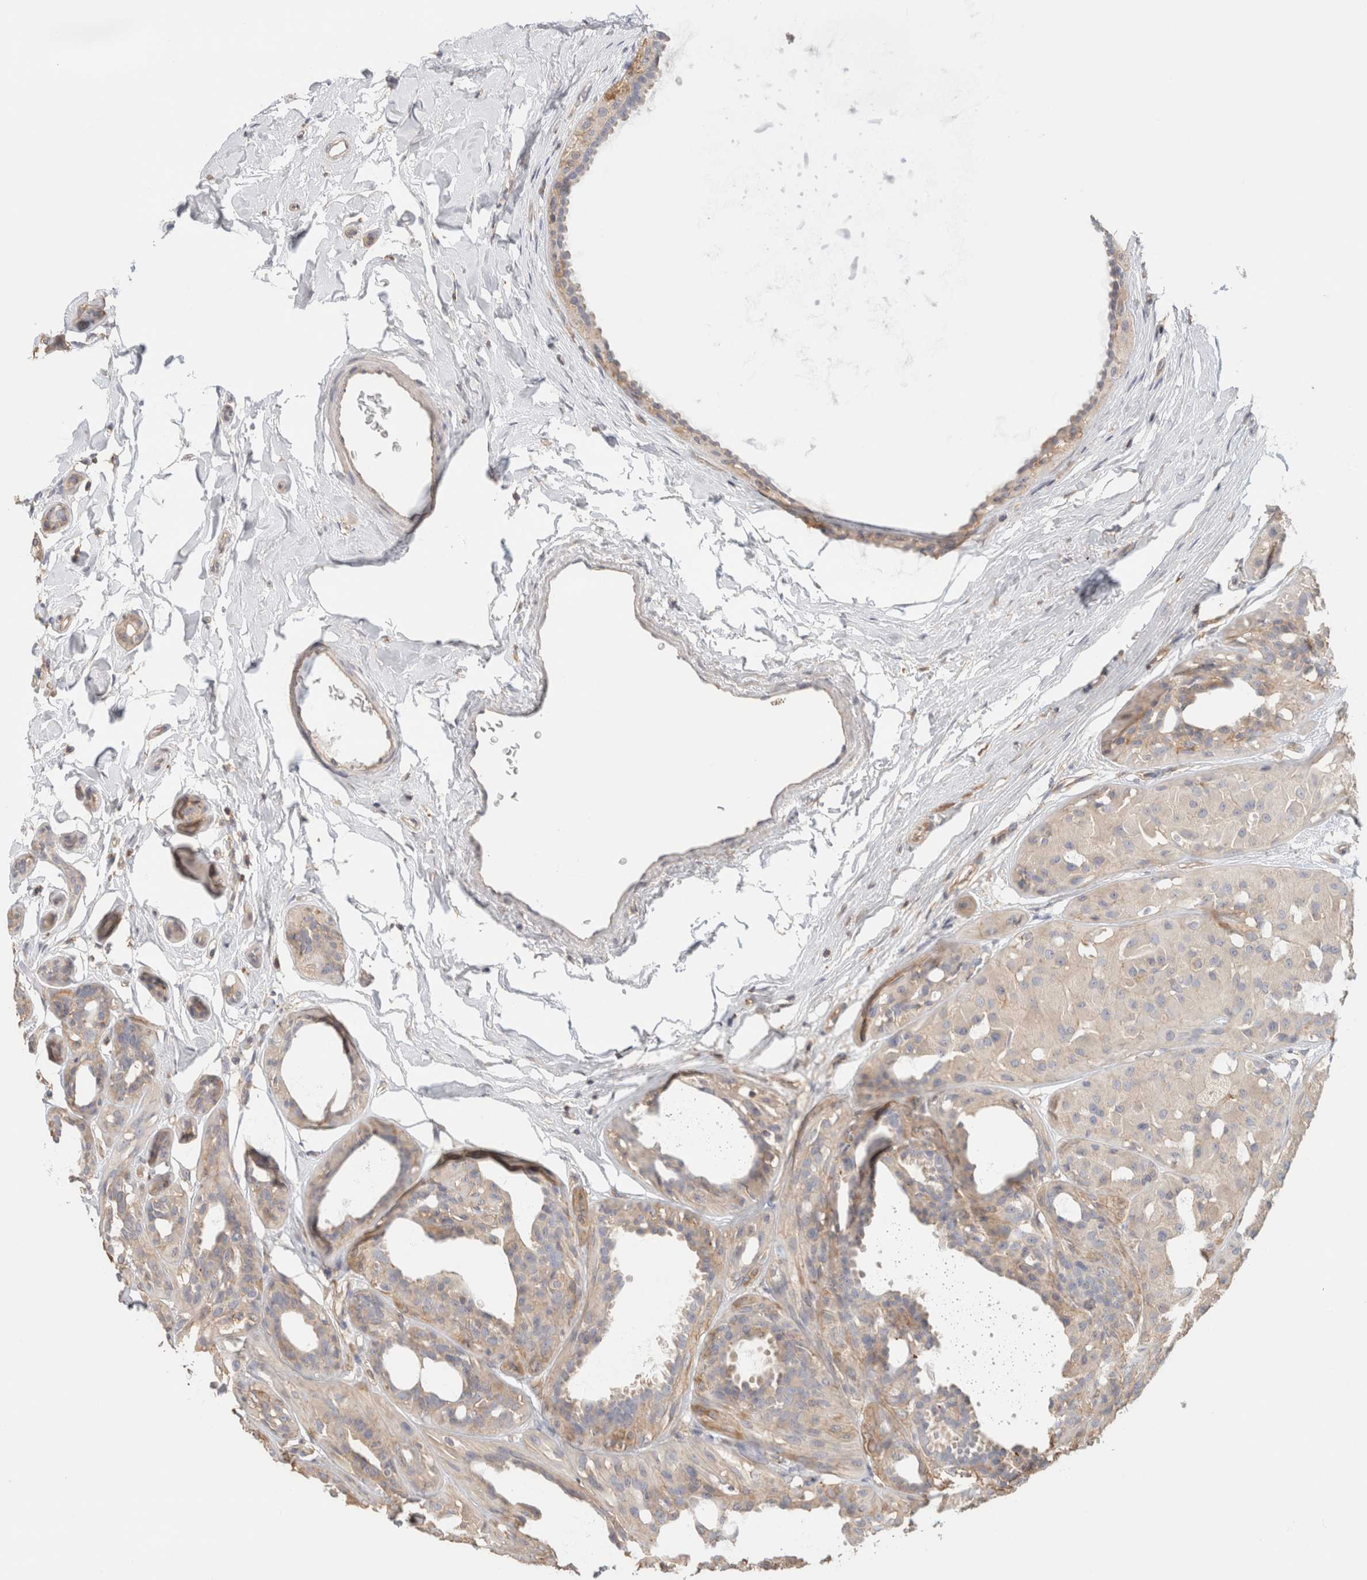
{"staining": {"intensity": "weak", "quantity": "25%-75%", "location": "cytoplasmic/membranous"}, "tissue": "breast cancer", "cell_type": "Tumor cells", "image_type": "cancer", "snomed": [{"axis": "morphology", "description": "Duct carcinoma"}, {"axis": "topography", "description": "Breast"}], "caption": "An image of human breast cancer stained for a protein reveals weak cytoplasmic/membranous brown staining in tumor cells.", "gene": "CFAP418", "patient": {"sex": "female", "age": 55}}